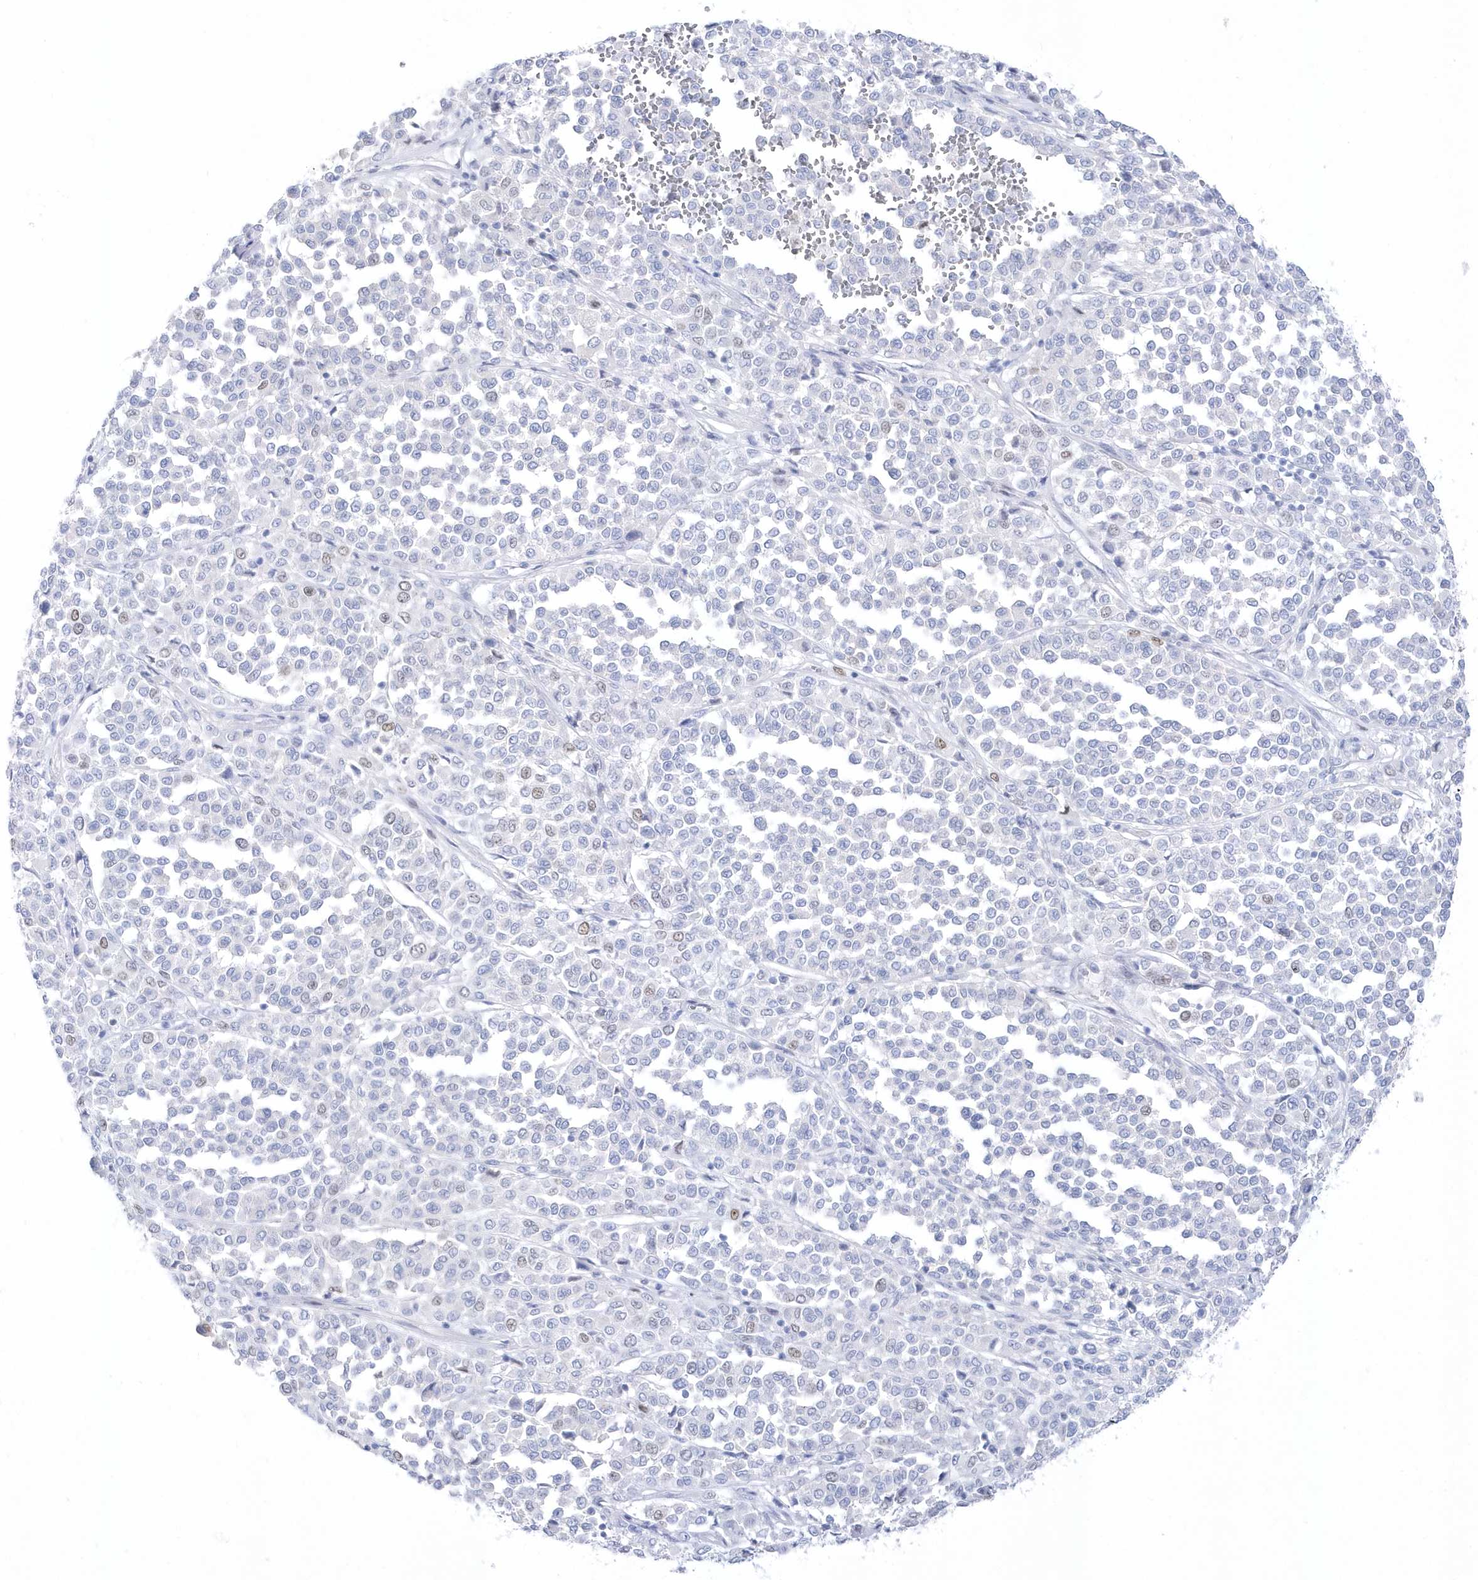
{"staining": {"intensity": "weak", "quantity": "<25%", "location": "nuclear"}, "tissue": "melanoma", "cell_type": "Tumor cells", "image_type": "cancer", "snomed": [{"axis": "morphology", "description": "Malignant melanoma, Metastatic site"}, {"axis": "topography", "description": "Pancreas"}], "caption": "Malignant melanoma (metastatic site) stained for a protein using immunohistochemistry (IHC) reveals no staining tumor cells.", "gene": "TMCO6", "patient": {"sex": "female", "age": 30}}